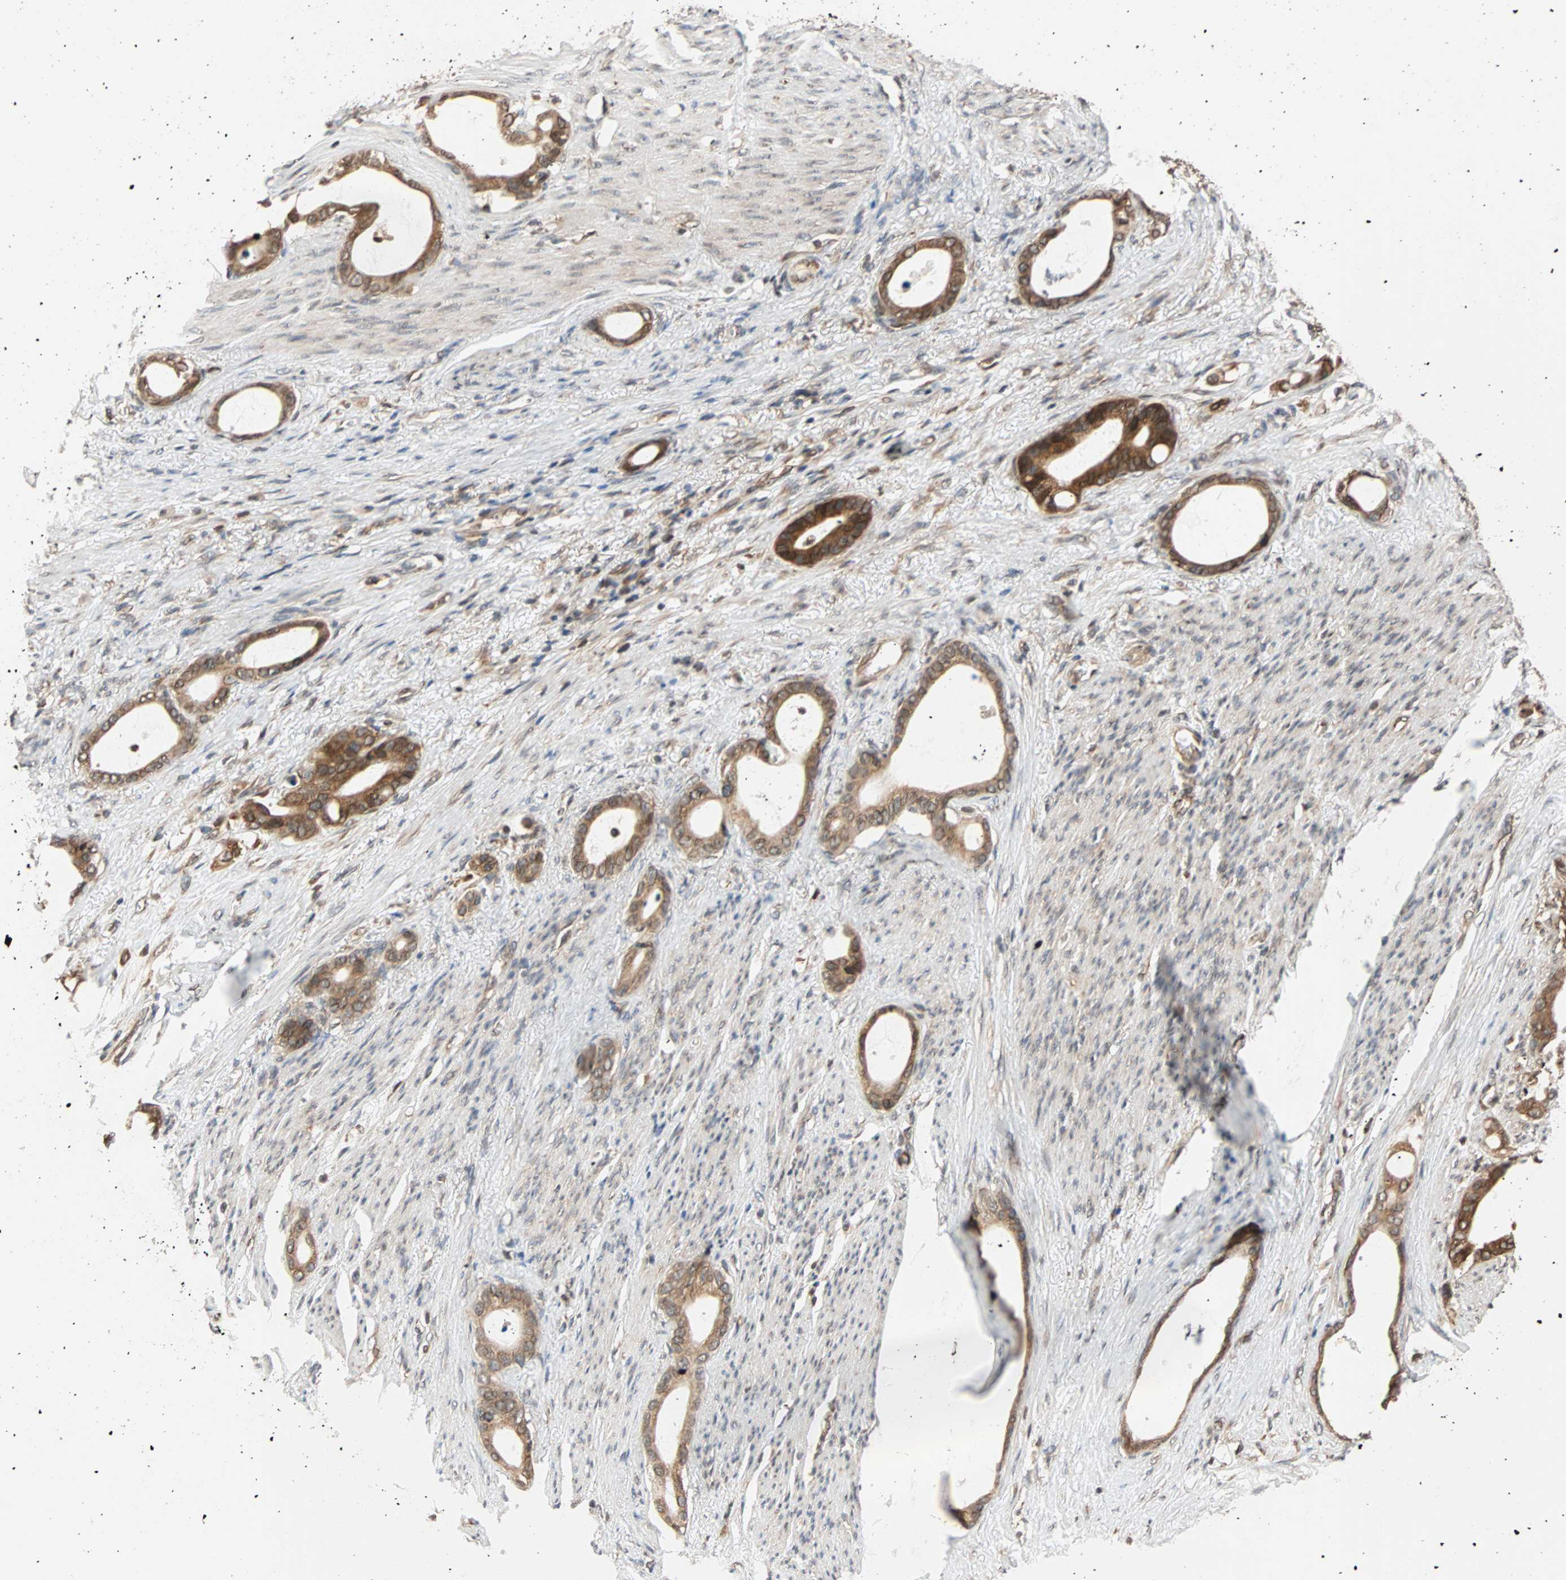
{"staining": {"intensity": "moderate", "quantity": ">75%", "location": "cytoplasmic/membranous"}, "tissue": "stomach cancer", "cell_type": "Tumor cells", "image_type": "cancer", "snomed": [{"axis": "morphology", "description": "Adenocarcinoma, NOS"}, {"axis": "topography", "description": "Stomach"}], "caption": "Moderate cytoplasmic/membranous positivity for a protein is identified in approximately >75% of tumor cells of stomach cancer using IHC.", "gene": "AUP1", "patient": {"sex": "female", "age": 75}}